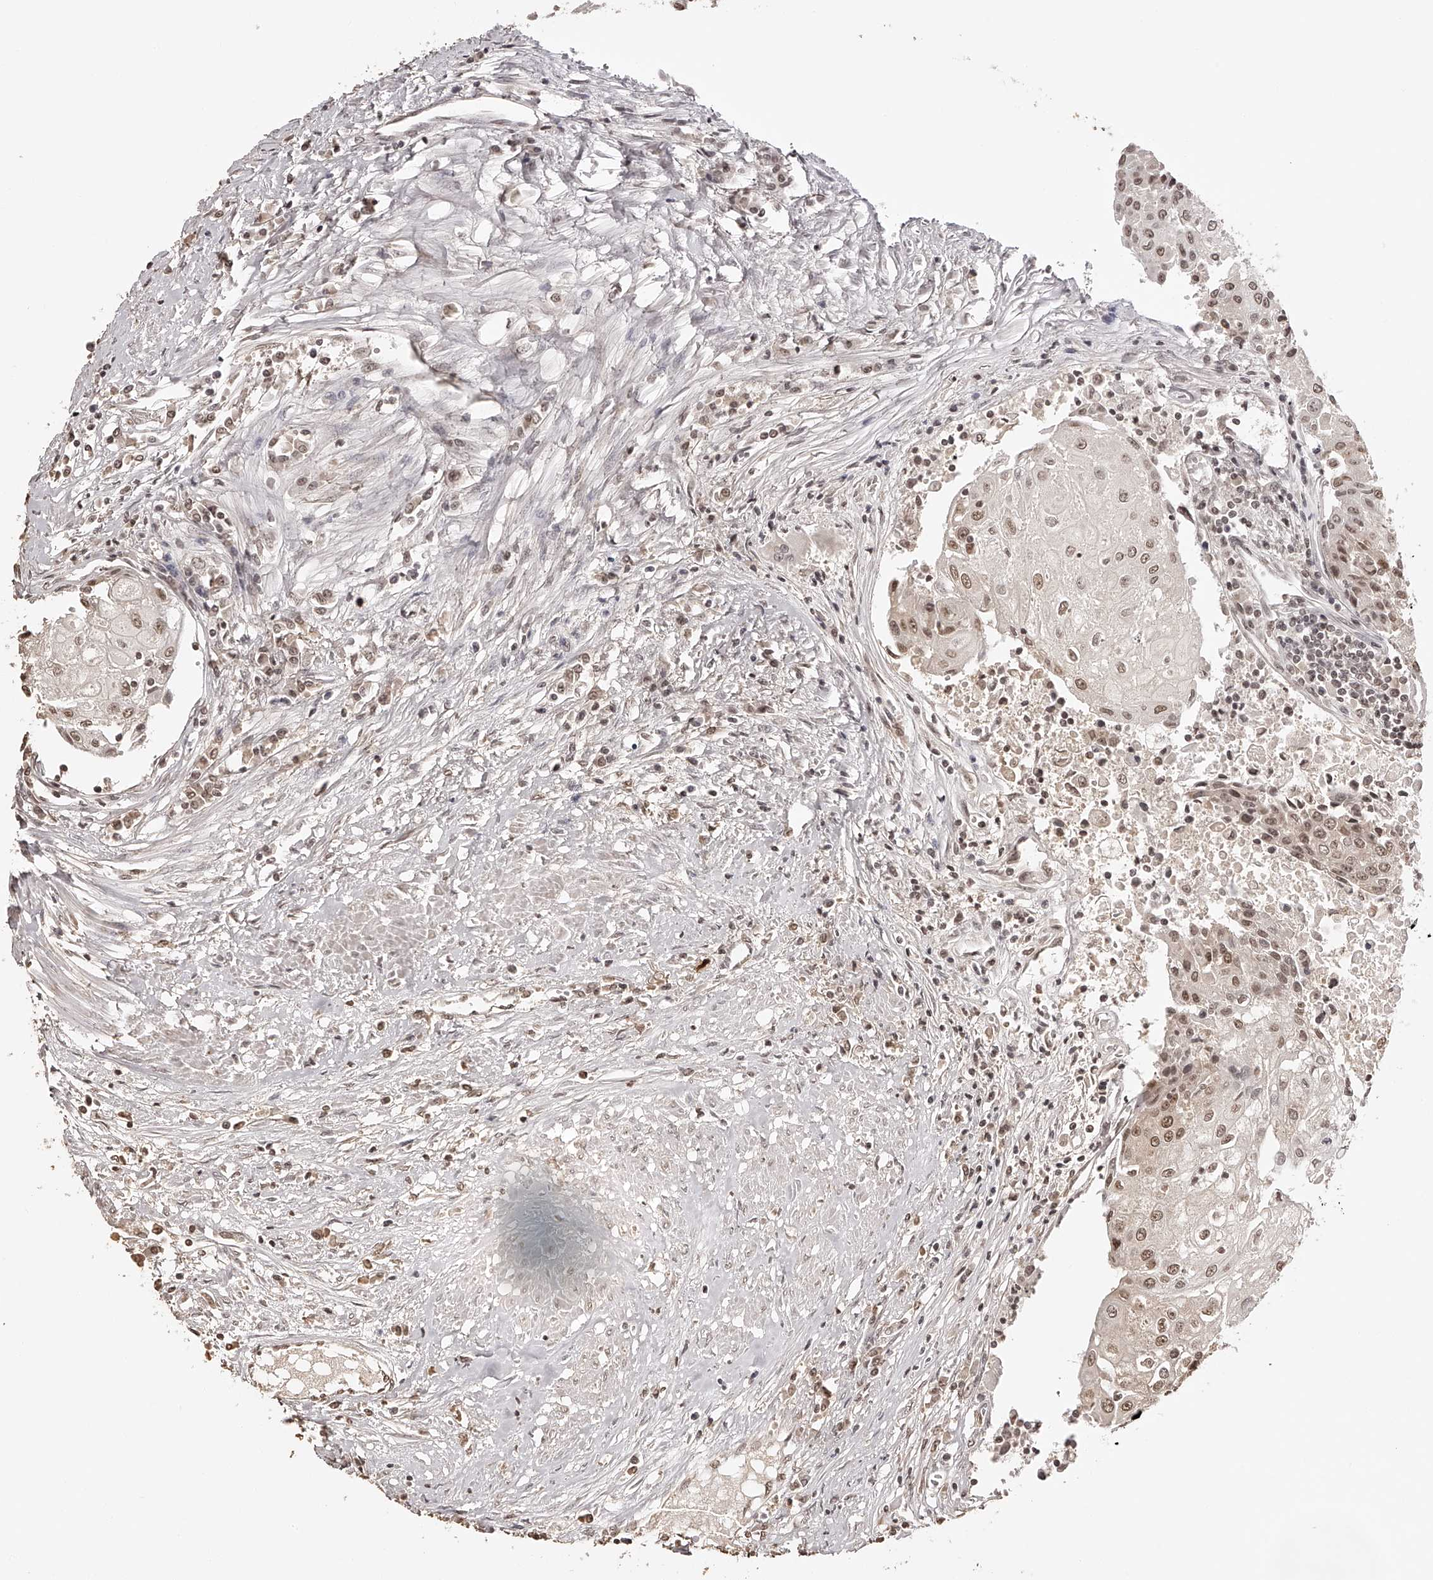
{"staining": {"intensity": "weak", "quantity": ">75%", "location": "nuclear"}, "tissue": "urothelial cancer", "cell_type": "Tumor cells", "image_type": "cancer", "snomed": [{"axis": "morphology", "description": "Urothelial carcinoma, High grade"}, {"axis": "topography", "description": "Urinary bladder"}], "caption": "The histopathology image displays a brown stain indicating the presence of a protein in the nuclear of tumor cells in urothelial carcinoma (high-grade).", "gene": "ZNF503", "patient": {"sex": "female", "age": 85}}